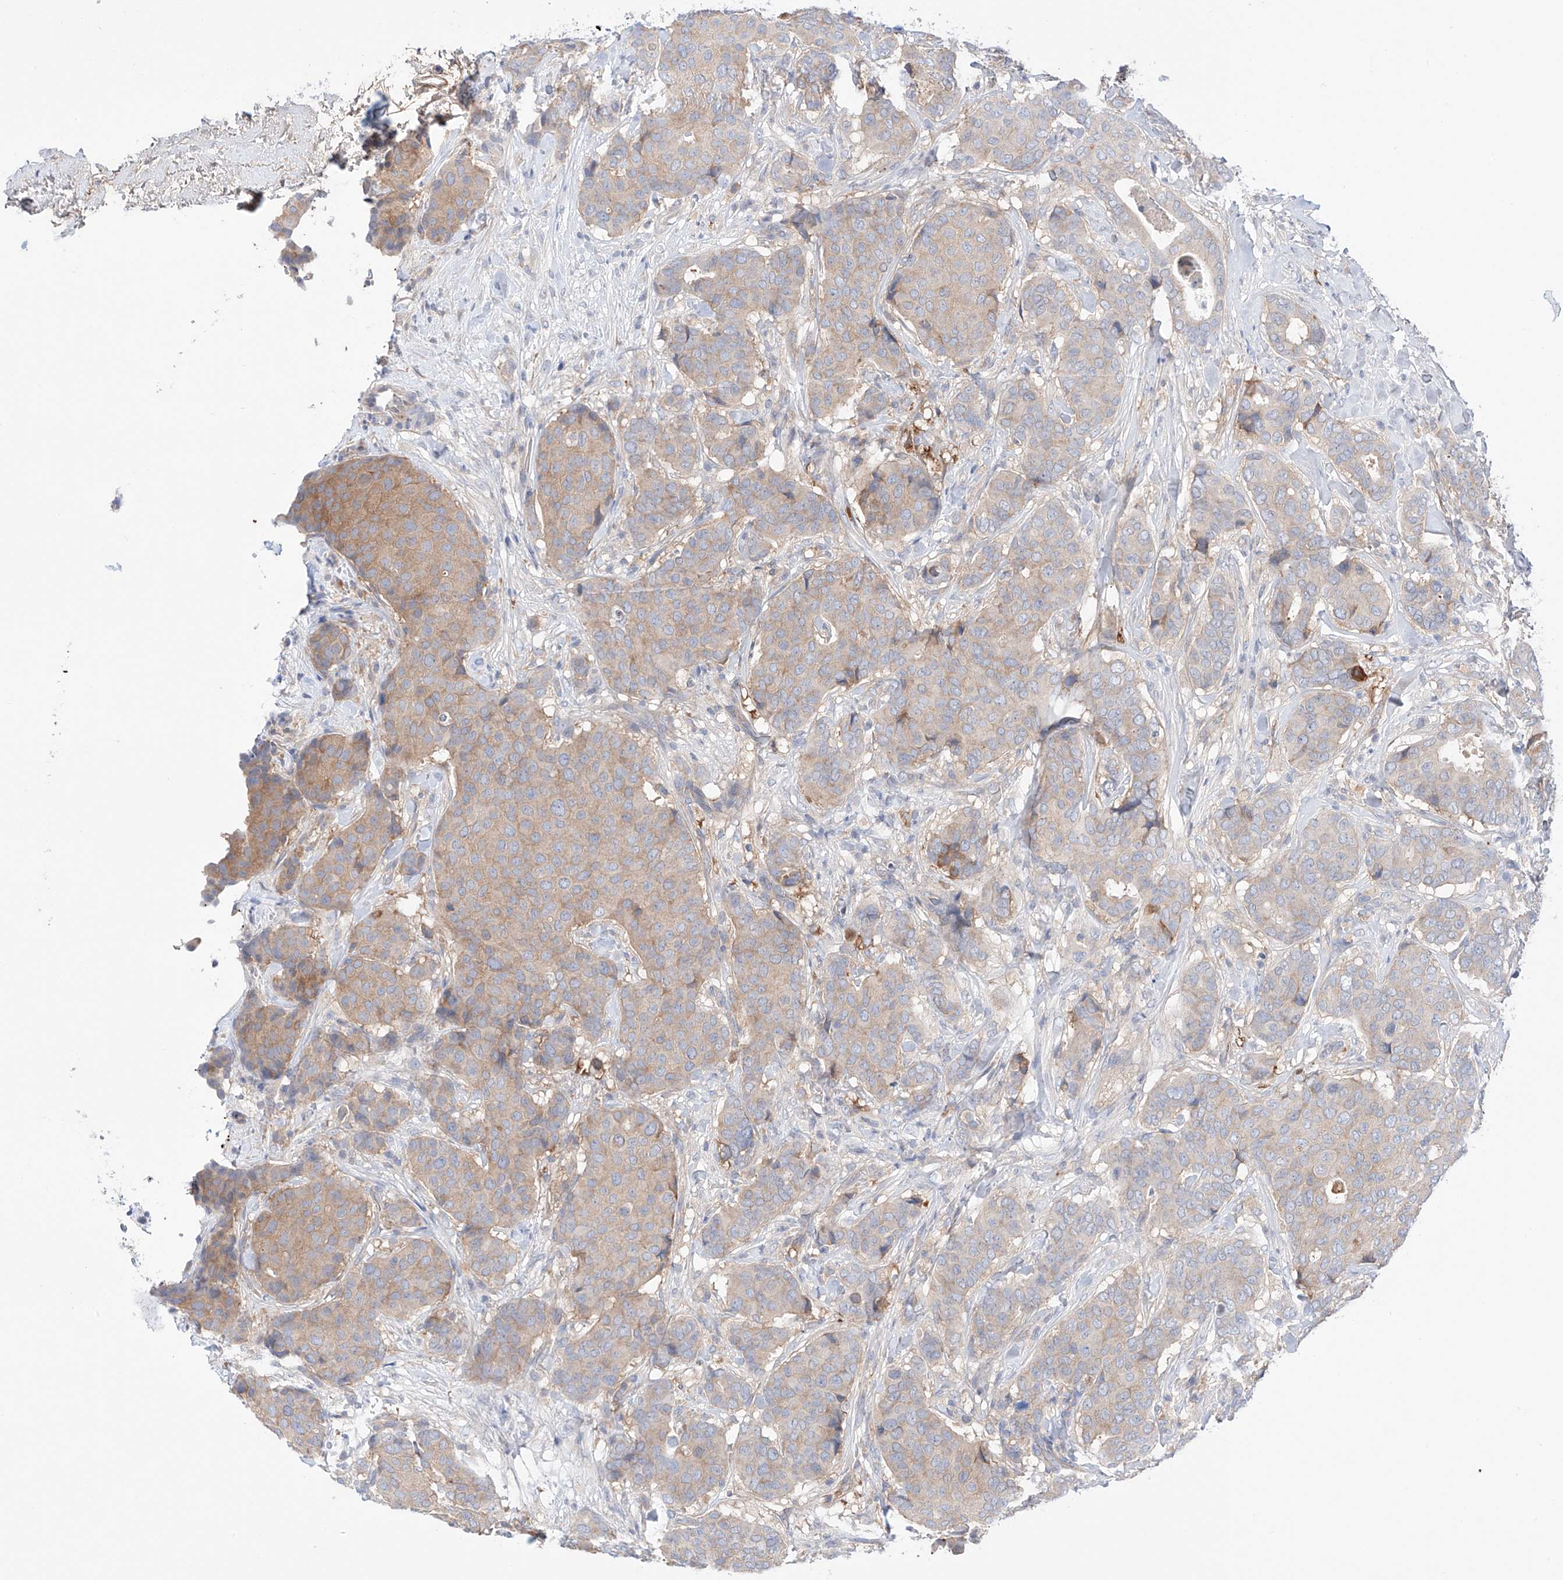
{"staining": {"intensity": "weak", "quantity": "25%-75%", "location": "cytoplasmic/membranous"}, "tissue": "breast cancer", "cell_type": "Tumor cells", "image_type": "cancer", "snomed": [{"axis": "morphology", "description": "Duct carcinoma"}, {"axis": "topography", "description": "Breast"}], "caption": "Breast cancer stained with a protein marker shows weak staining in tumor cells.", "gene": "PGGT1B", "patient": {"sex": "female", "age": 75}}